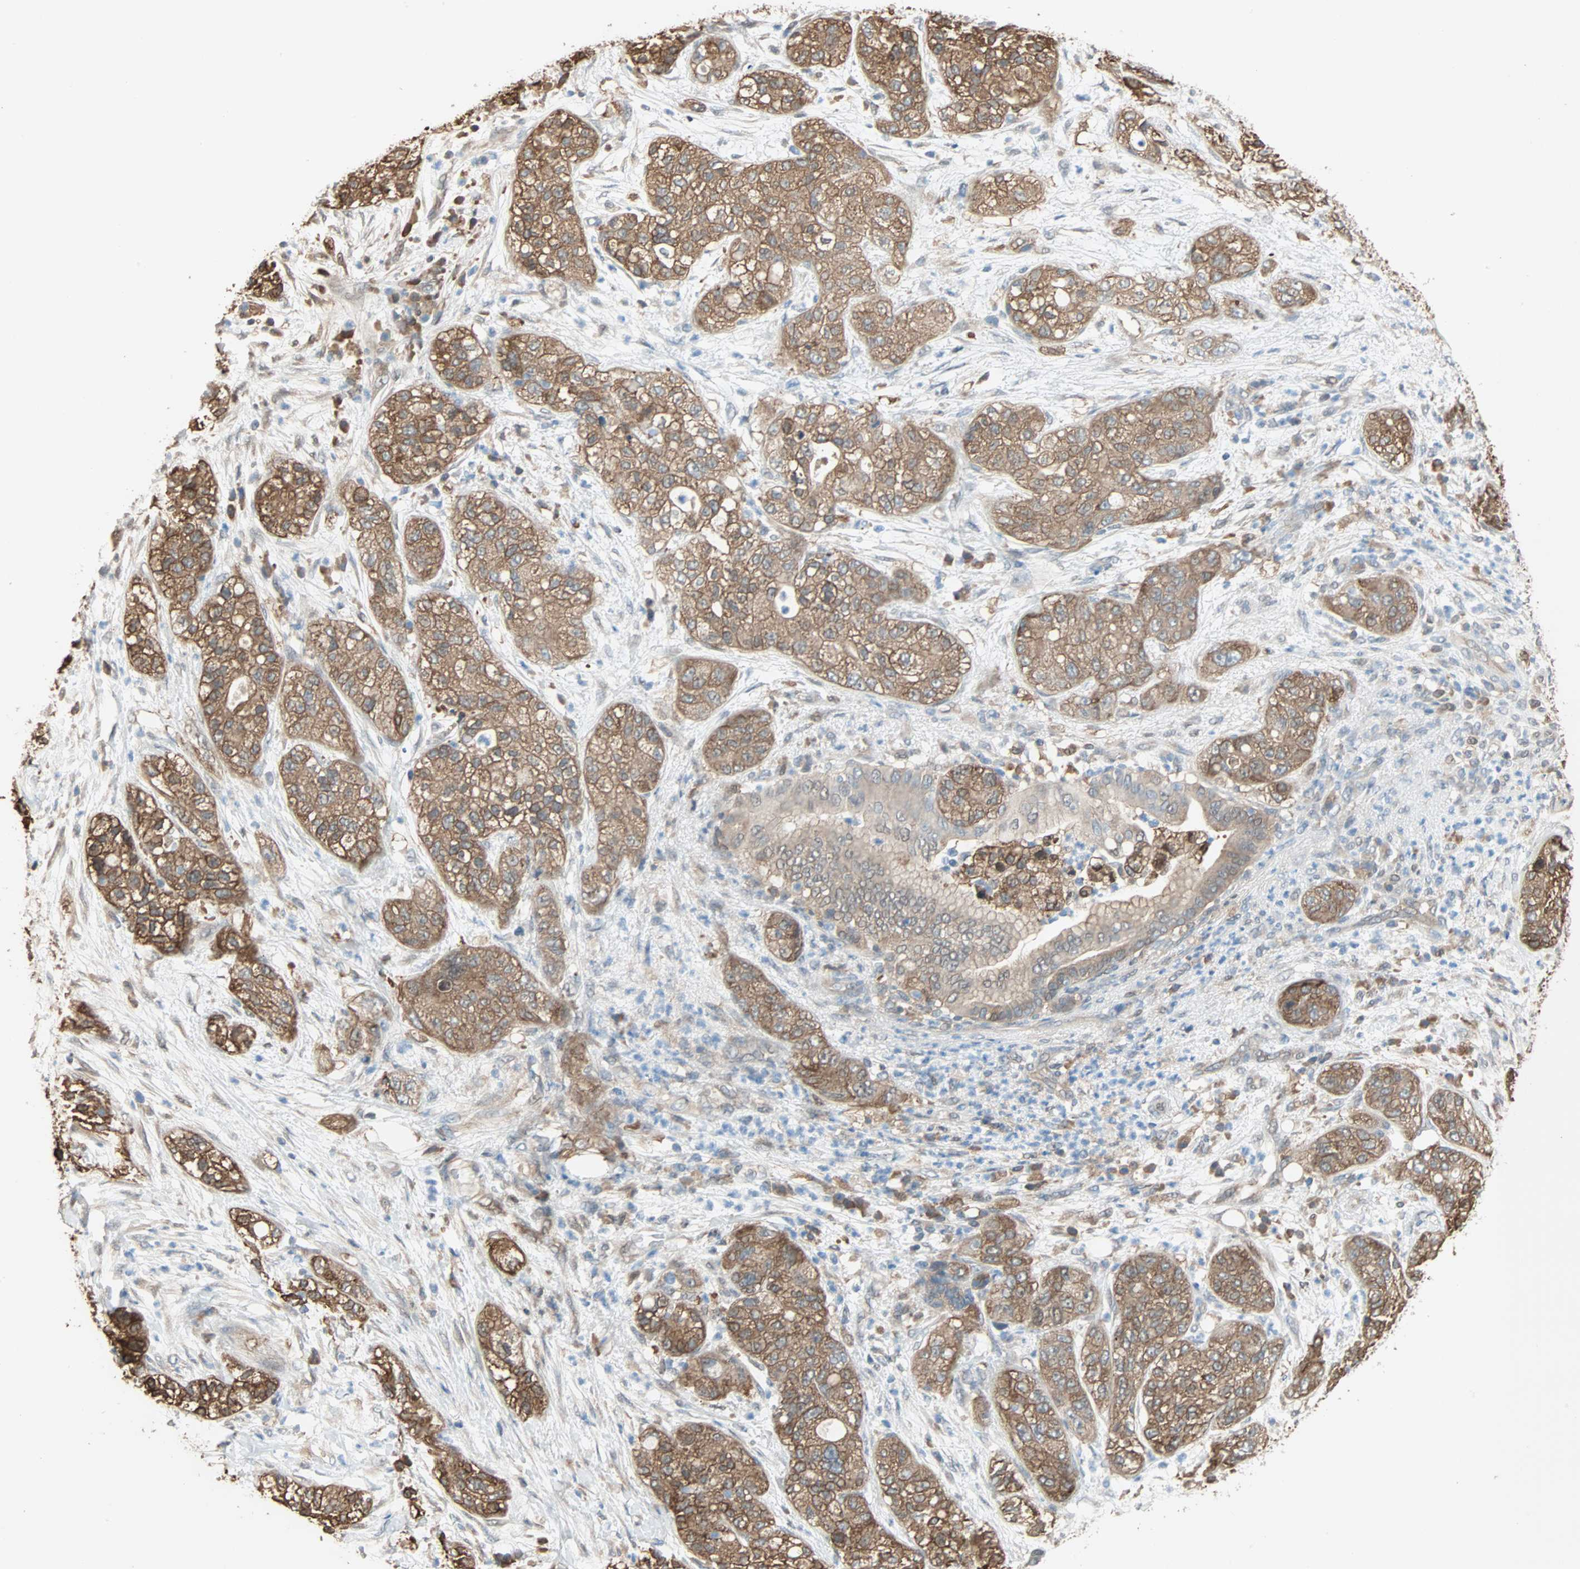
{"staining": {"intensity": "moderate", "quantity": ">75%", "location": "cytoplasmic/membranous"}, "tissue": "pancreatic cancer", "cell_type": "Tumor cells", "image_type": "cancer", "snomed": [{"axis": "morphology", "description": "Adenocarcinoma, NOS"}, {"axis": "topography", "description": "Pancreas"}], "caption": "The histopathology image reveals immunohistochemical staining of pancreatic cancer. There is moderate cytoplasmic/membranous expression is seen in about >75% of tumor cells.", "gene": "PRDX1", "patient": {"sex": "female", "age": 78}}